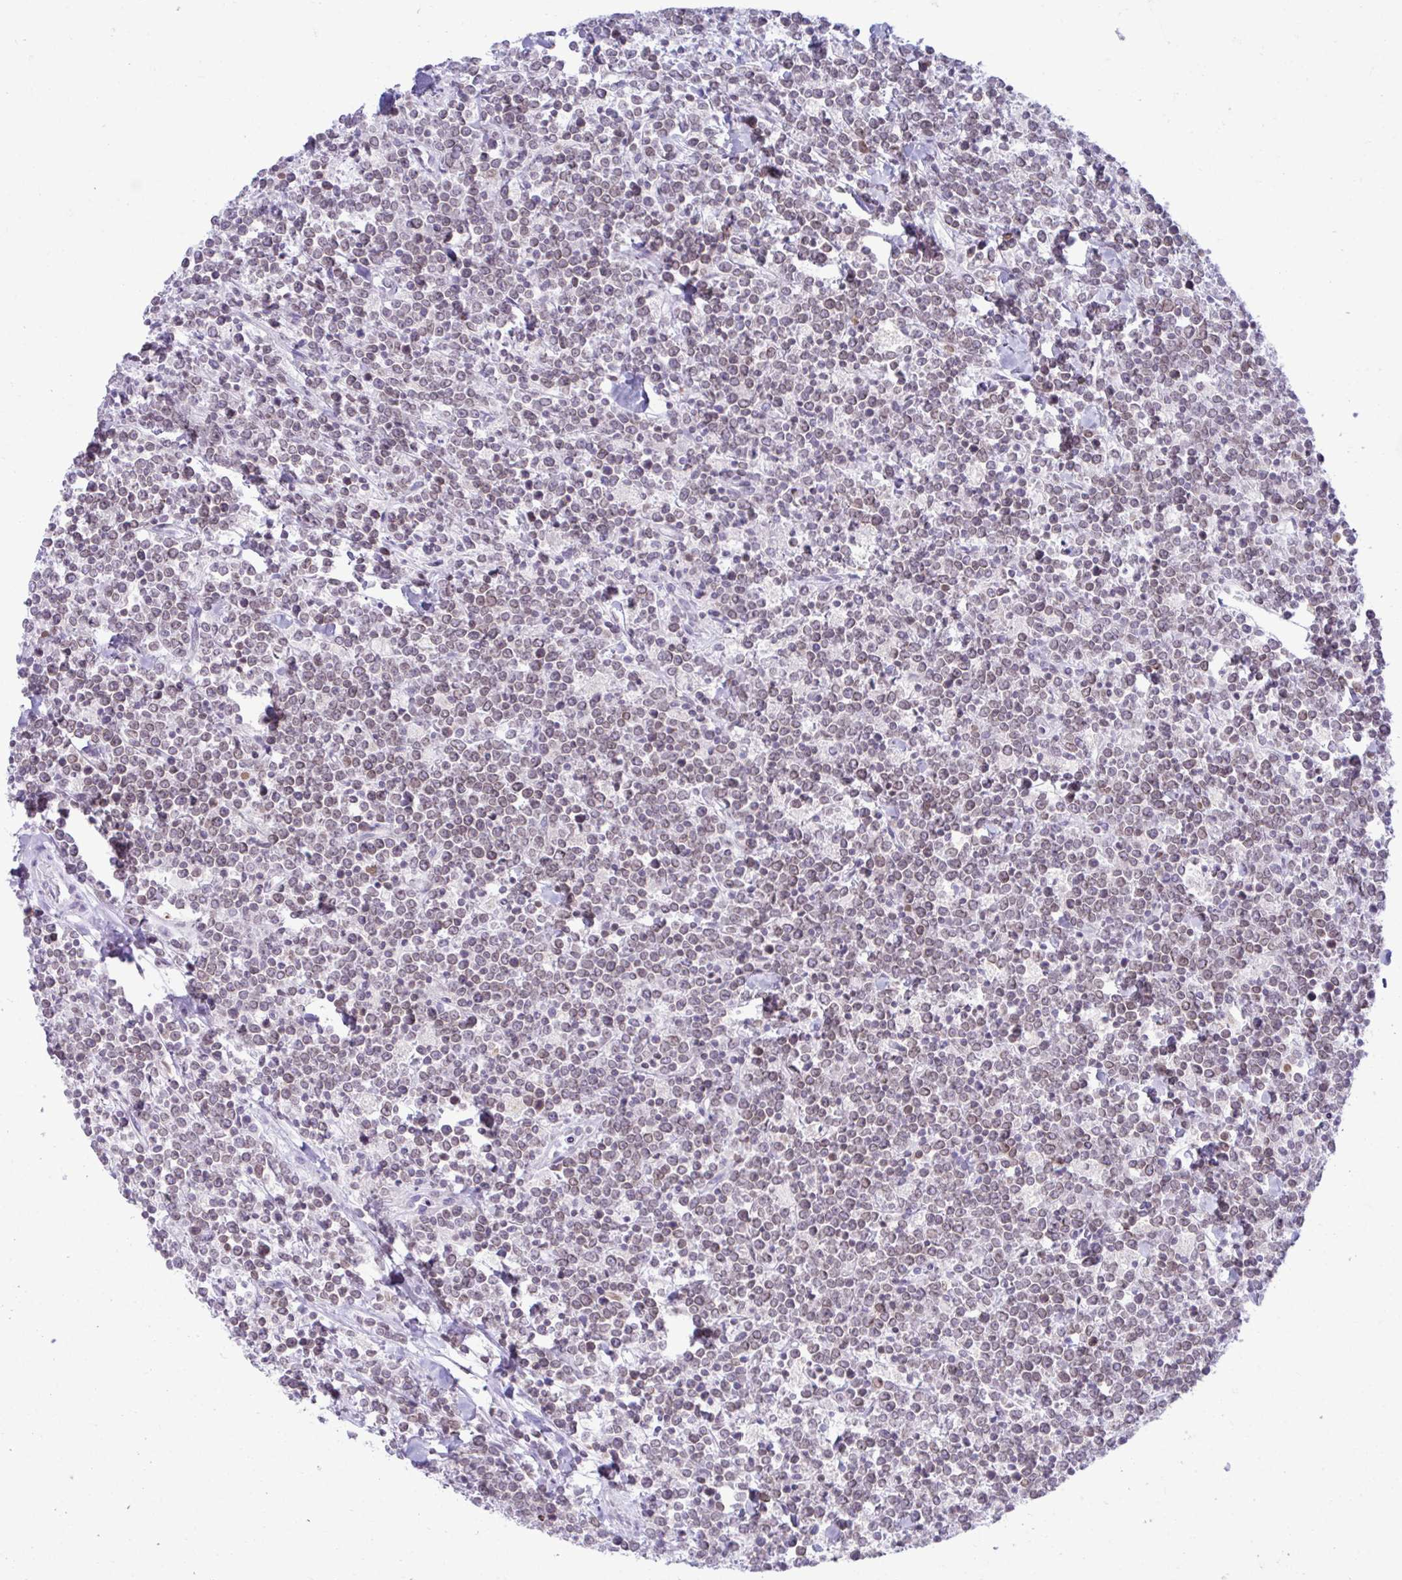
{"staining": {"intensity": "weak", "quantity": "25%-75%", "location": "nuclear"}, "tissue": "lymphoma", "cell_type": "Tumor cells", "image_type": "cancer", "snomed": [{"axis": "morphology", "description": "Malignant lymphoma, non-Hodgkin's type, High grade"}, {"axis": "topography", "description": "Small intestine"}, {"axis": "topography", "description": "Colon"}], "caption": "Weak nuclear protein expression is seen in approximately 25%-75% of tumor cells in malignant lymphoma, non-Hodgkin's type (high-grade). (DAB (3,3'-diaminobenzidine) = brown stain, brightfield microscopy at high magnification).", "gene": "OR7A5", "patient": {"sex": "male", "age": 8}}